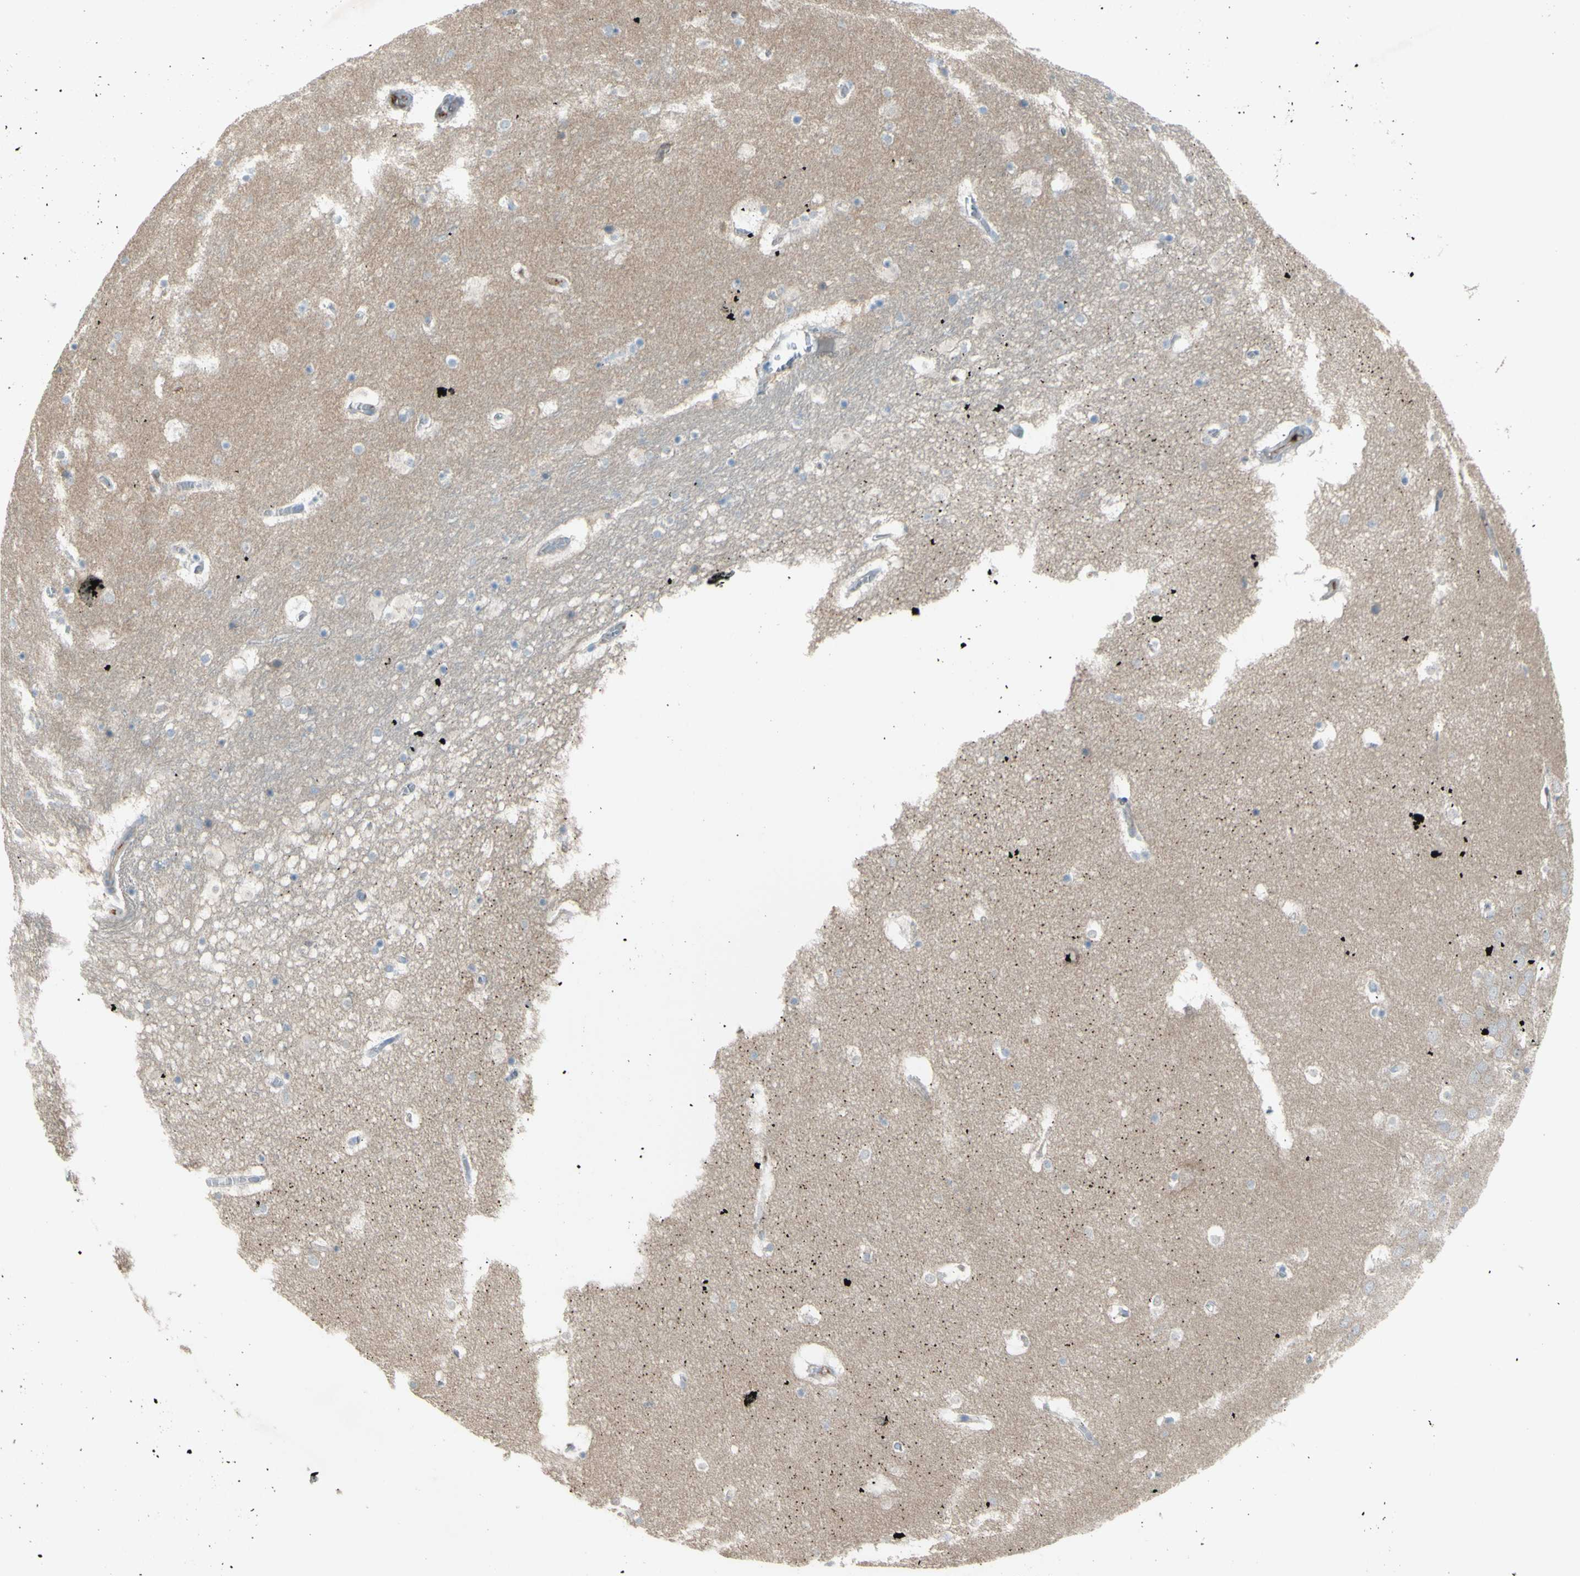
{"staining": {"intensity": "negative", "quantity": "none", "location": "none"}, "tissue": "hippocampus", "cell_type": "Glial cells", "image_type": "normal", "snomed": [{"axis": "morphology", "description": "Normal tissue, NOS"}, {"axis": "topography", "description": "Hippocampus"}], "caption": "IHC of unremarkable hippocampus shows no staining in glial cells. (DAB (3,3'-diaminobenzidine) IHC with hematoxylin counter stain).", "gene": "ATRN", "patient": {"sex": "male", "age": 45}}